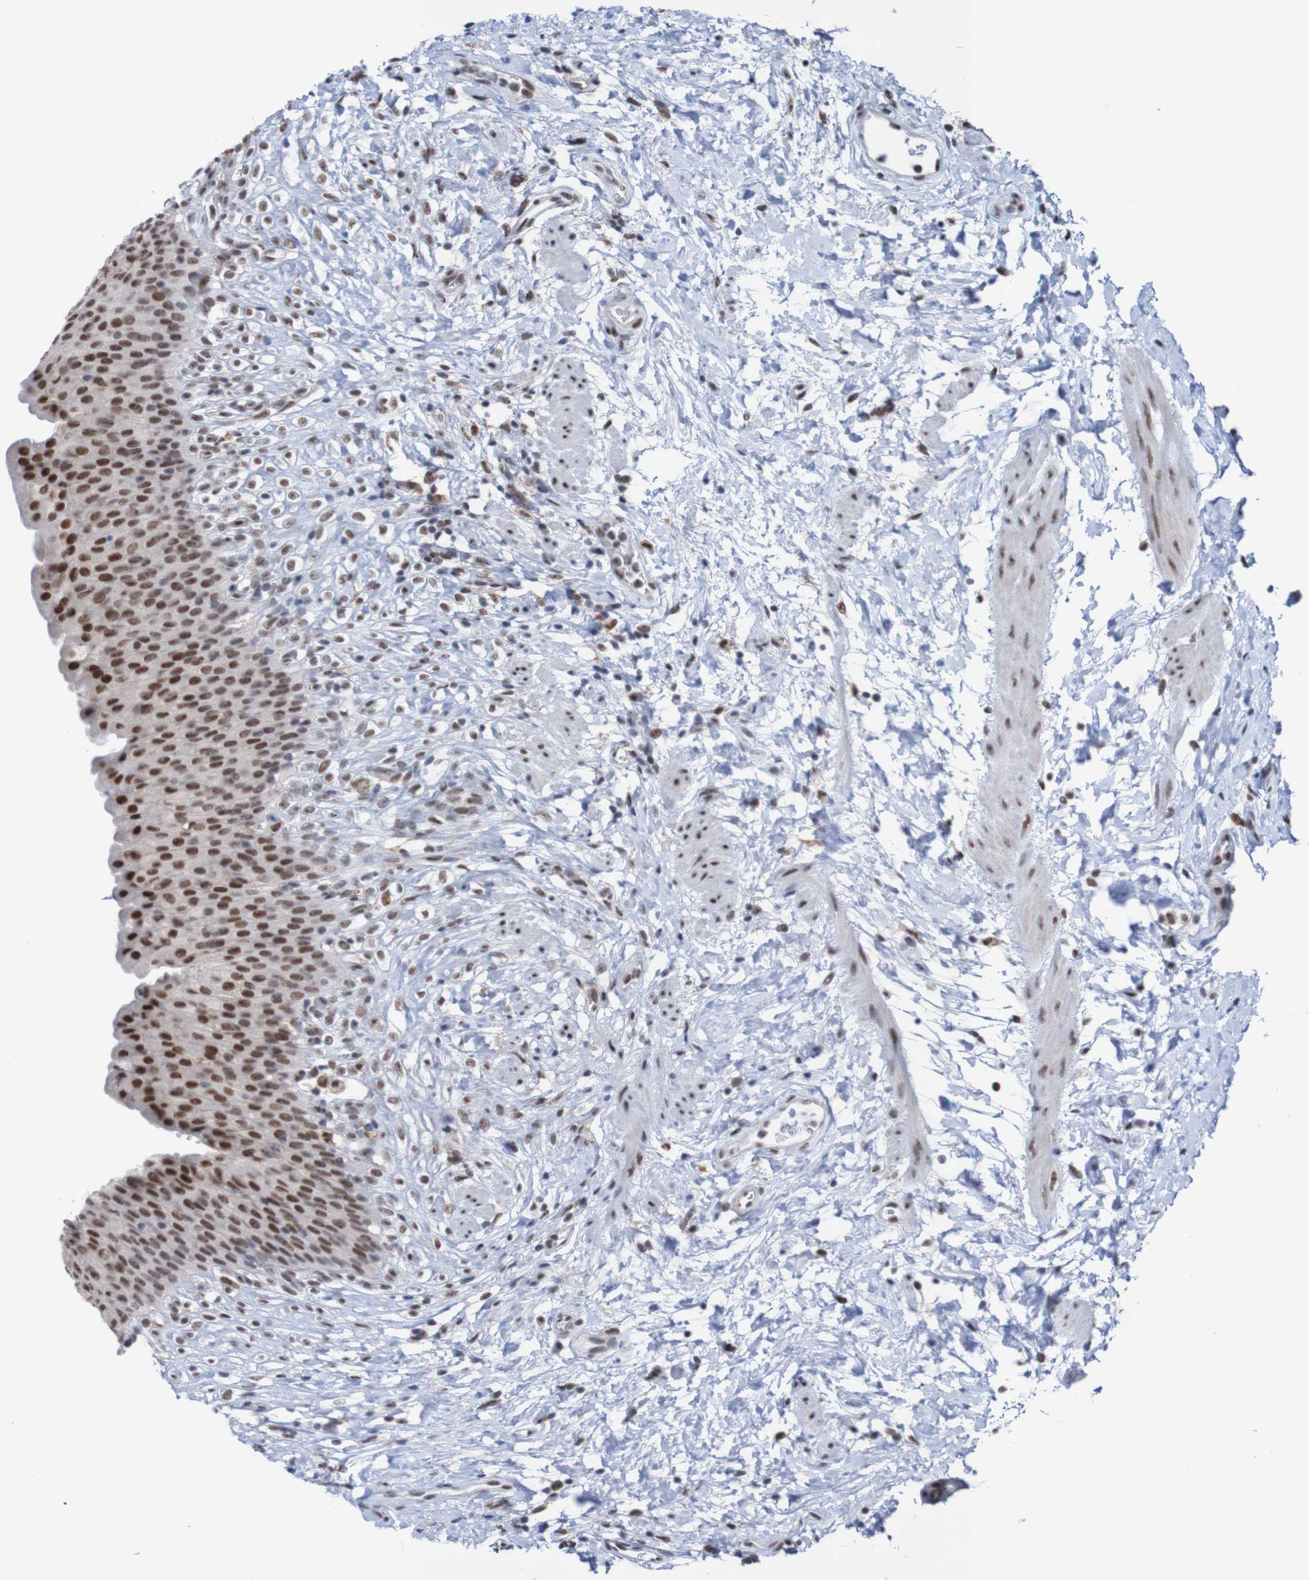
{"staining": {"intensity": "strong", "quantity": ">75%", "location": "nuclear"}, "tissue": "urinary bladder", "cell_type": "Urothelial cells", "image_type": "normal", "snomed": [{"axis": "morphology", "description": "Normal tissue, NOS"}, {"axis": "topography", "description": "Urinary bladder"}], "caption": "Urinary bladder stained with a brown dye displays strong nuclear positive expression in approximately >75% of urothelial cells.", "gene": "CDC5L", "patient": {"sex": "female", "age": 79}}